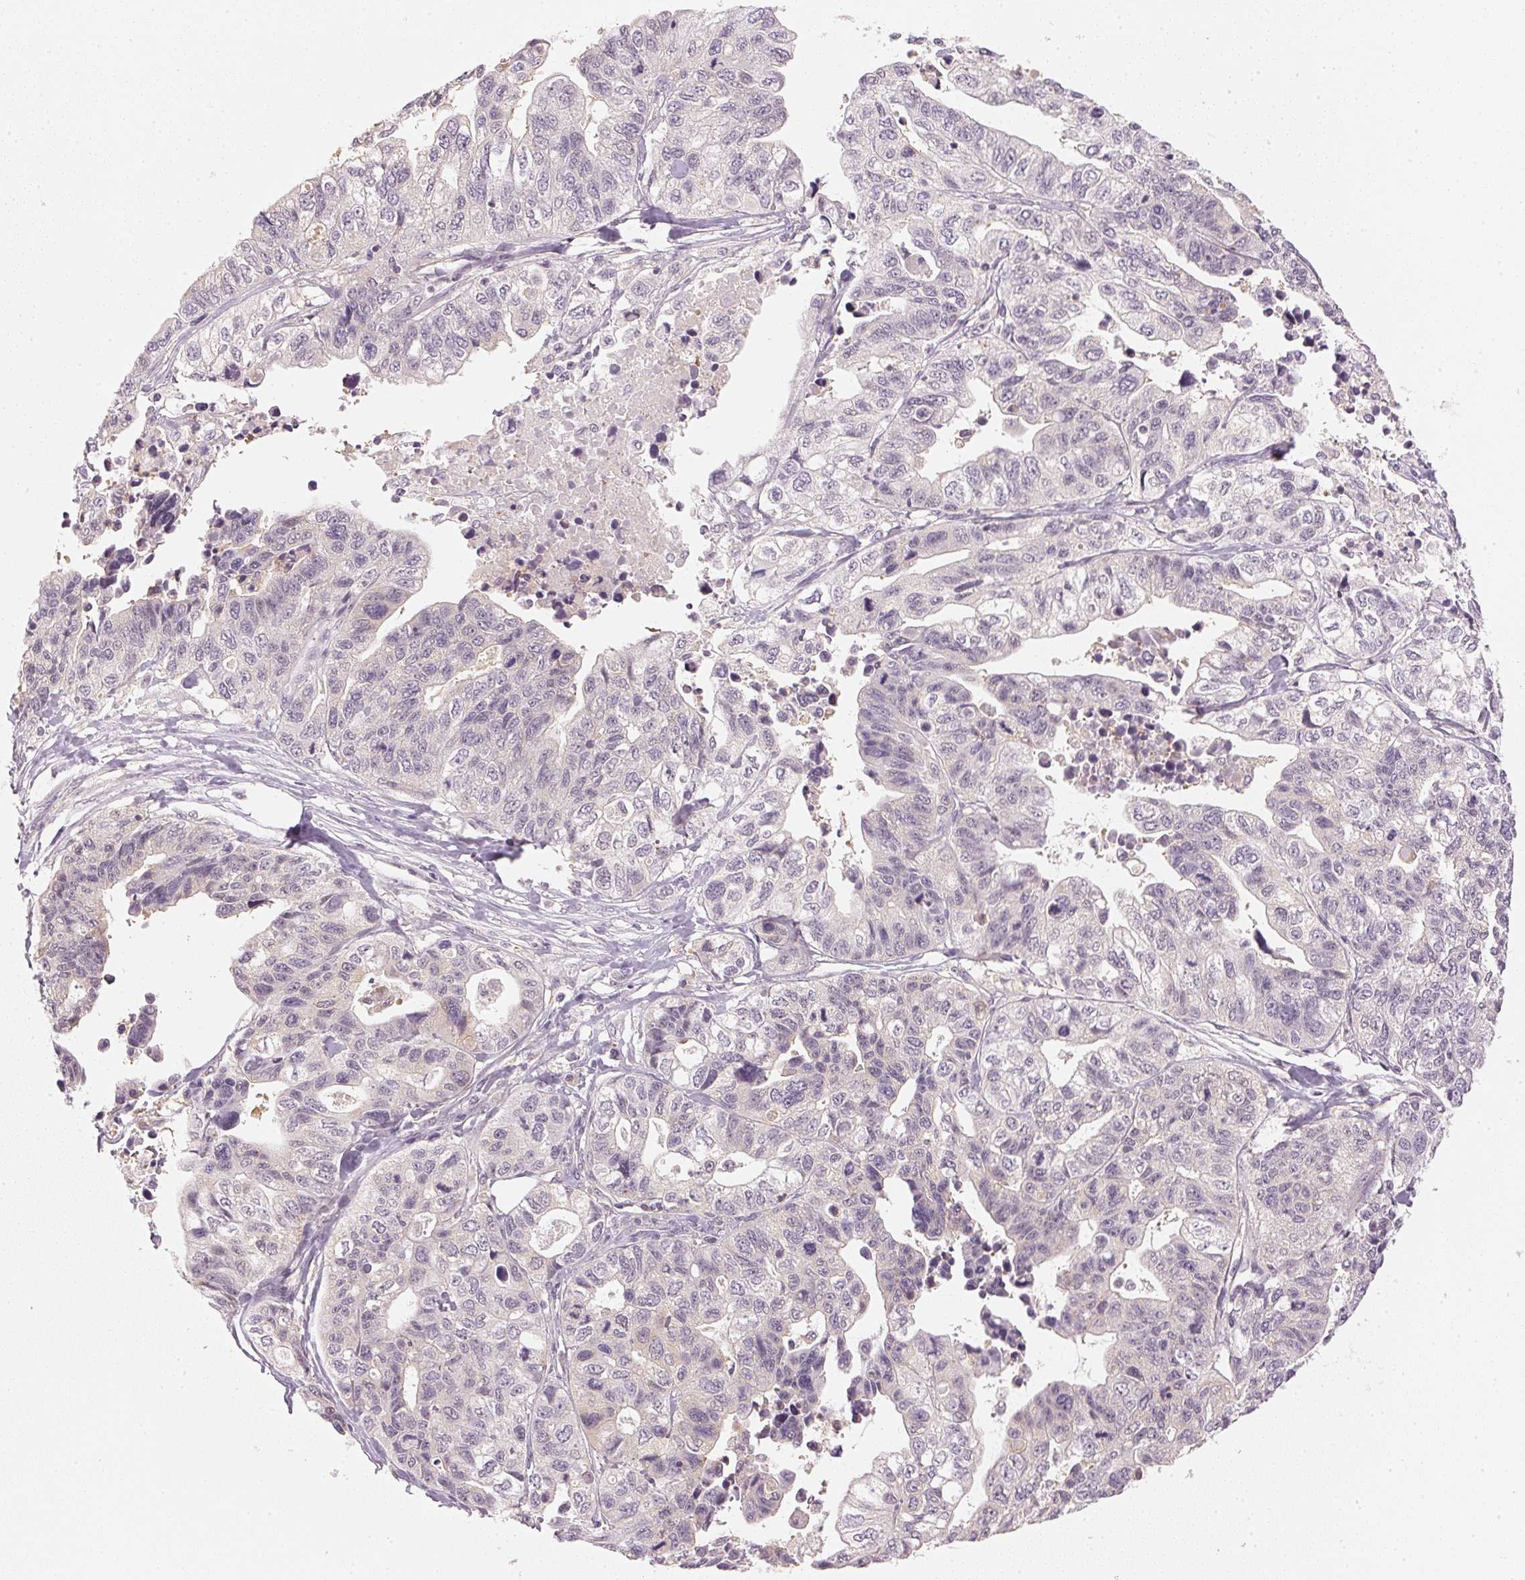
{"staining": {"intensity": "negative", "quantity": "none", "location": "none"}, "tissue": "stomach cancer", "cell_type": "Tumor cells", "image_type": "cancer", "snomed": [{"axis": "morphology", "description": "Adenocarcinoma, NOS"}, {"axis": "topography", "description": "Stomach, upper"}], "caption": "Immunohistochemical staining of stomach cancer demonstrates no significant staining in tumor cells.", "gene": "KPRP", "patient": {"sex": "female", "age": 67}}